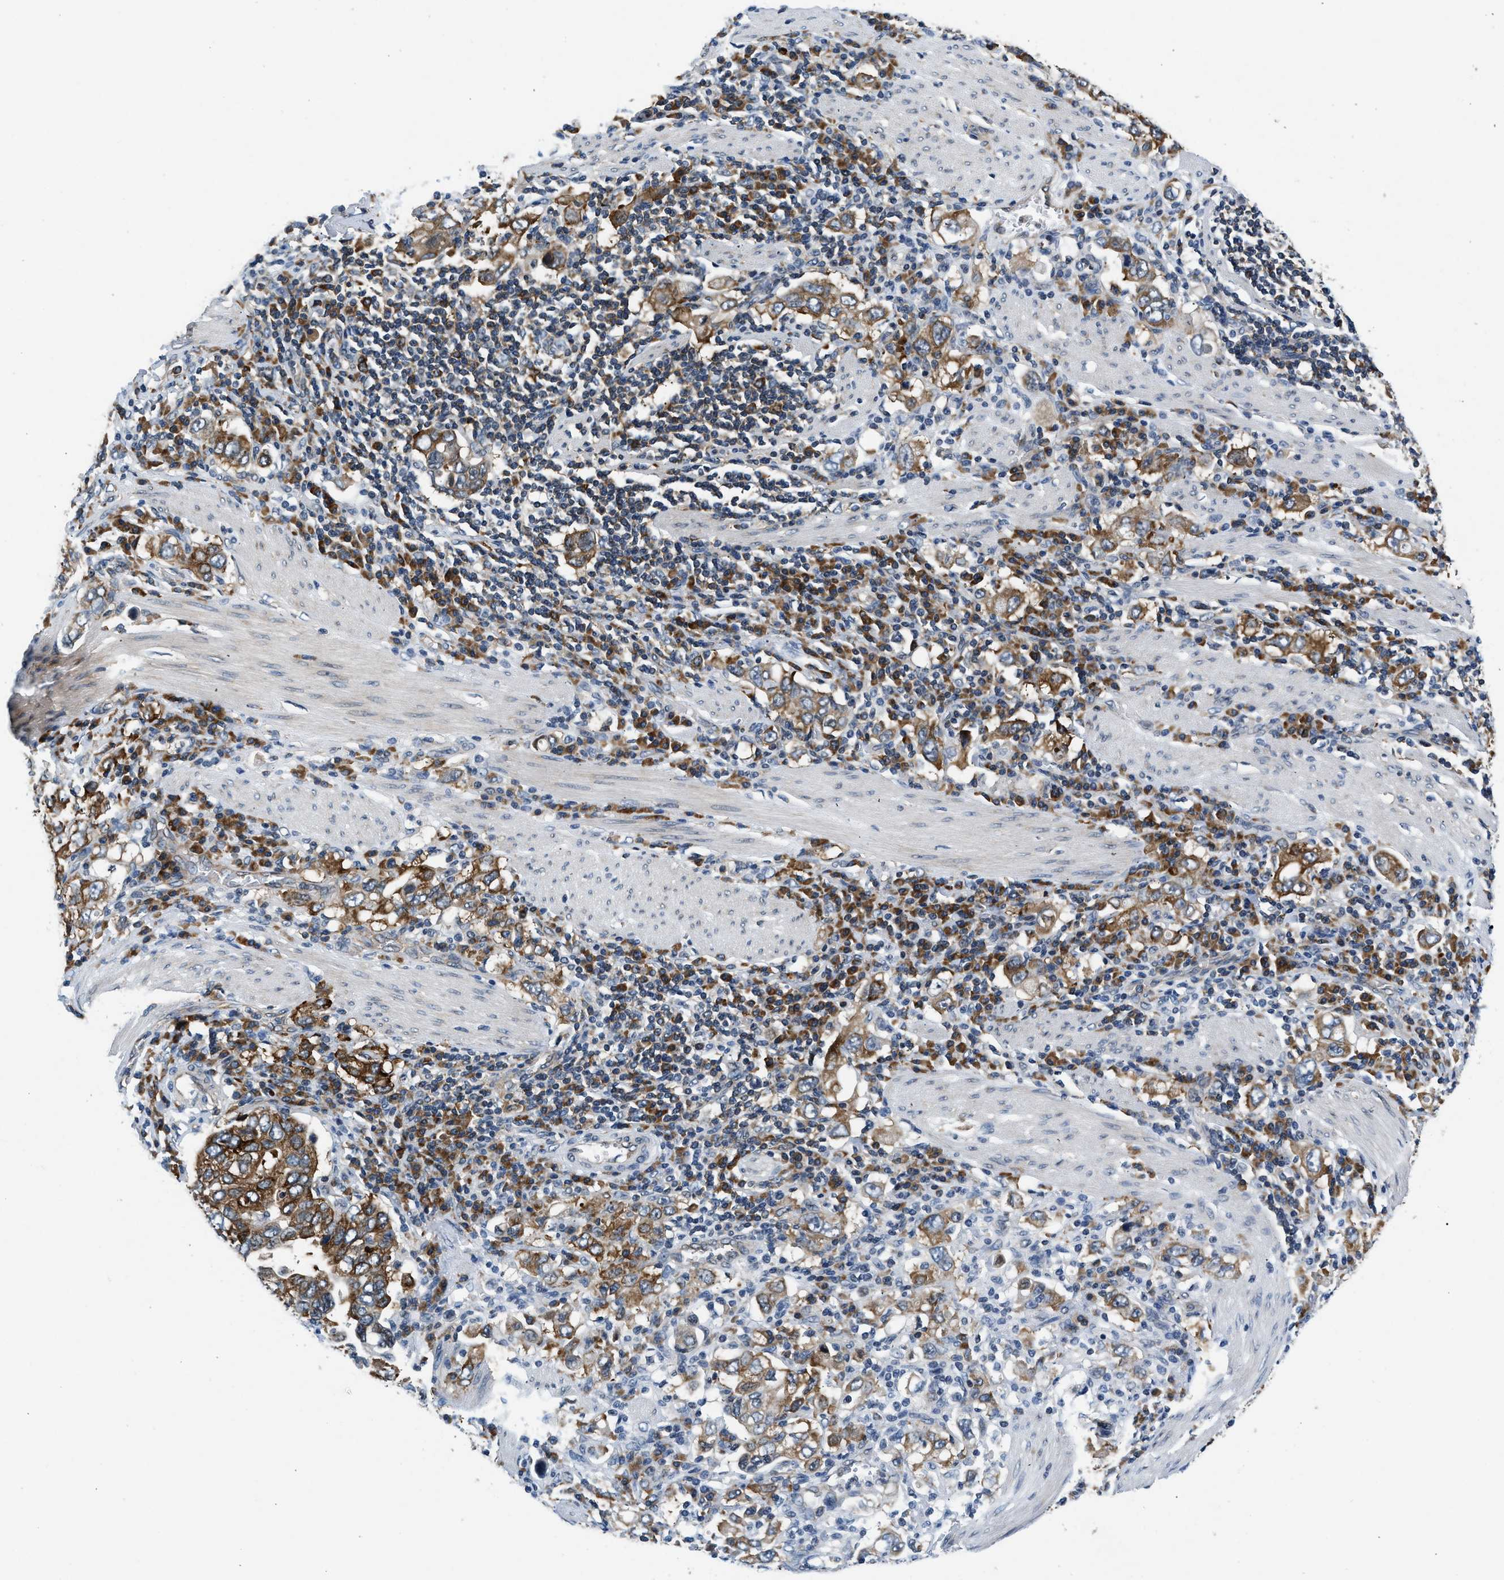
{"staining": {"intensity": "moderate", "quantity": ">75%", "location": "cytoplasmic/membranous"}, "tissue": "stomach cancer", "cell_type": "Tumor cells", "image_type": "cancer", "snomed": [{"axis": "morphology", "description": "Adenocarcinoma, NOS"}, {"axis": "topography", "description": "Stomach, upper"}], "caption": "Human stomach cancer stained with a protein marker reveals moderate staining in tumor cells.", "gene": "PA2G4", "patient": {"sex": "male", "age": 62}}